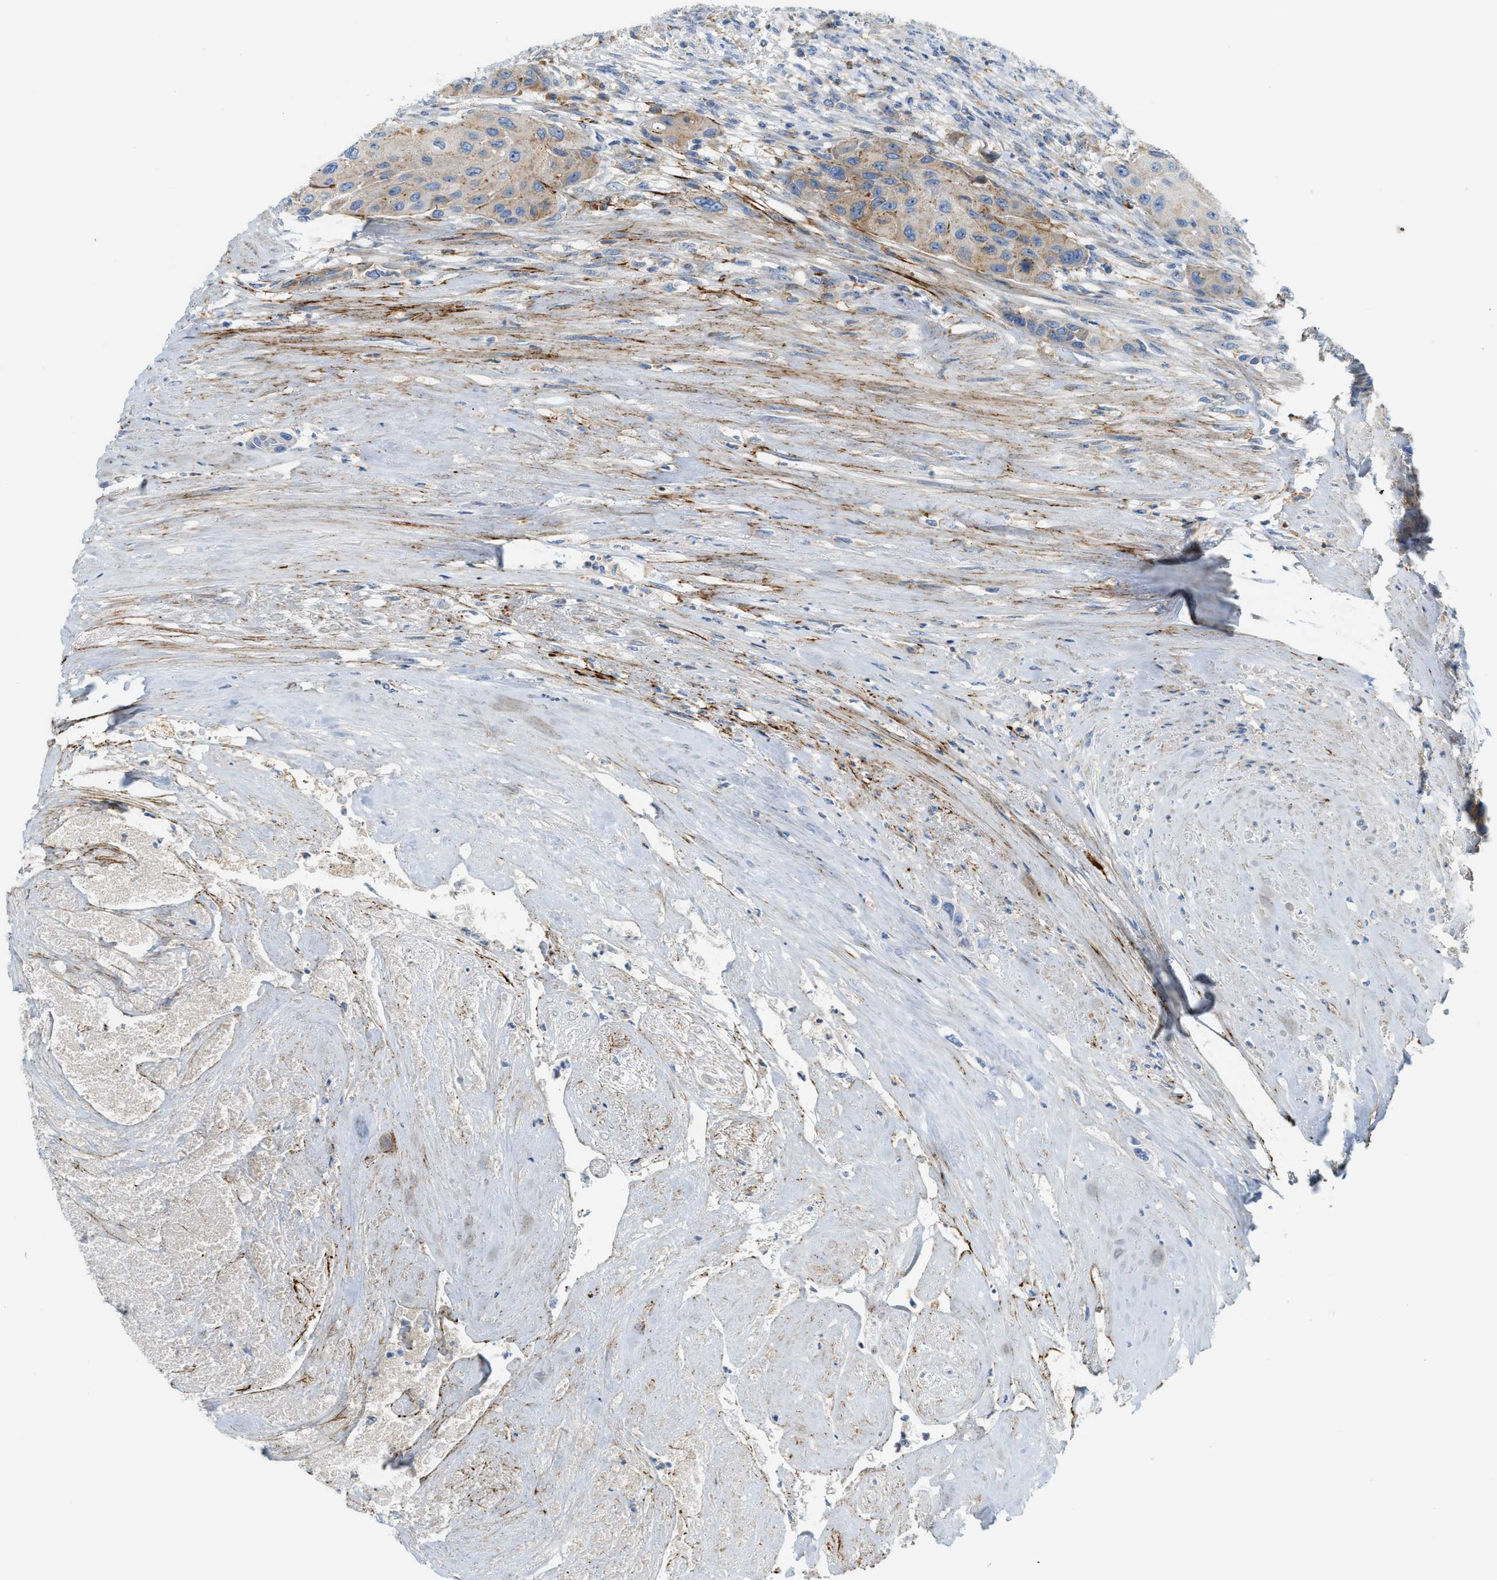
{"staining": {"intensity": "weak", "quantity": ">75%", "location": "cytoplasmic/membranous"}, "tissue": "urothelial cancer", "cell_type": "Tumor cells", "image_type": "cancer", "snomed": [{"axis": "morphology", "description": "Urothelial carcinoma, High grade"}, {"axis": "topography", "description": "Urinary bladder"}], "caption": "Immunohistochemical staining of urothelial cancer demonstrates low levels of weak cytoplasmic/membranous expression in about >75% of tumor cells.", "gene": "LMBRD1", "patient": {"sex": "female", "age": 56}}